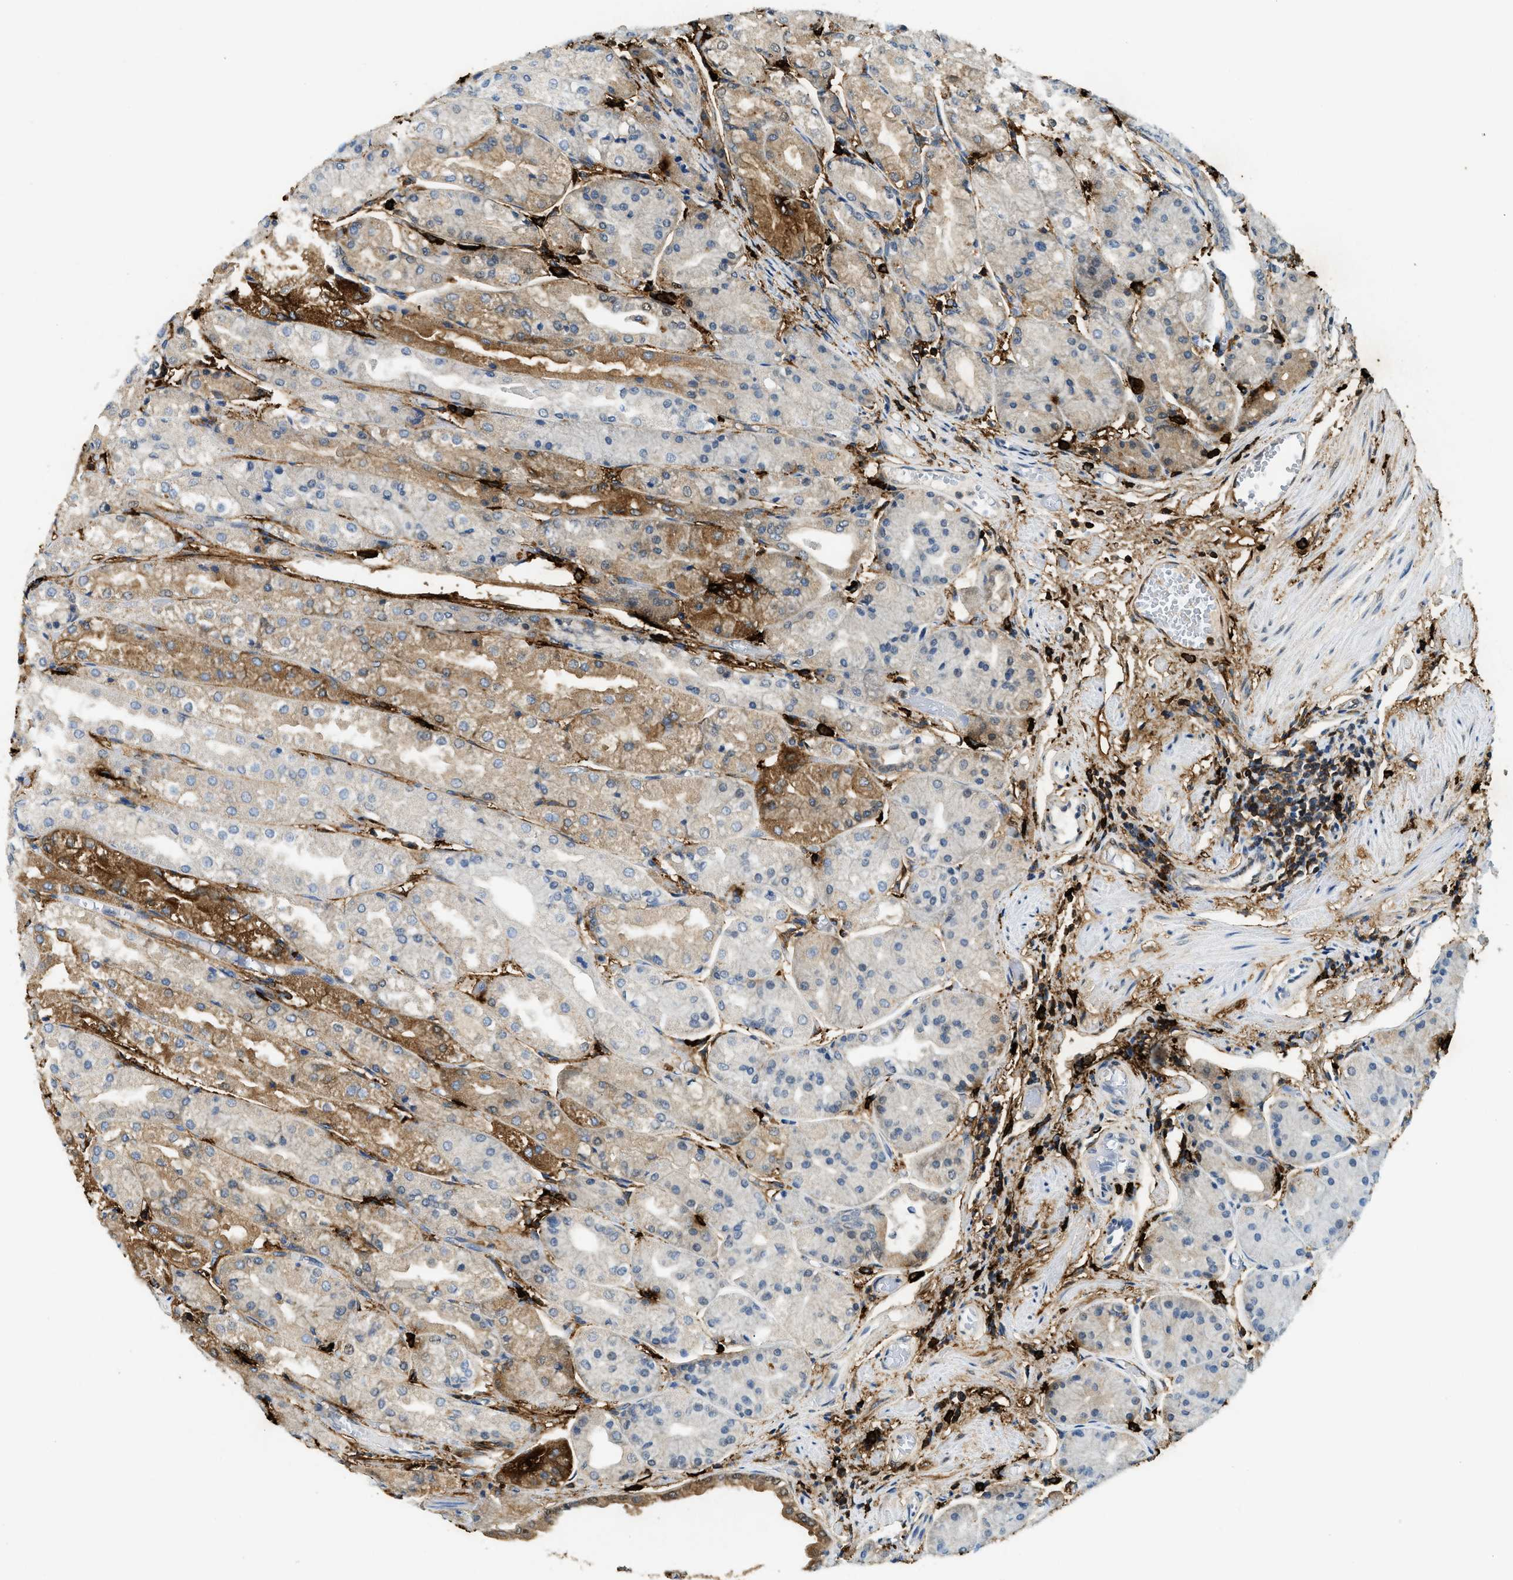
{"staining": {"intensity": "moderate", "quantity": "<25%", "location": "cytoplasmic/membranous"}, "tissue": "stomach", "cell_type": "Glandular cells", "image_type": "normal", "snomed": [{"axis": "morphology", "description": "Normal tissue, NOS"}, {"axis": "topography", "description": "Stomach, upper"}], "caption": "High-magnification brightfield microscopy of unremarkable stomach stained with DAB (brown) and counterstained with hematoxylin (blue). glandular cells exhibit moderate cytoplasmic/membranous expression is seen in about<25% of cells.", "gene": "TPSAB1", "patient": {"sex": "male", "age": 72}}